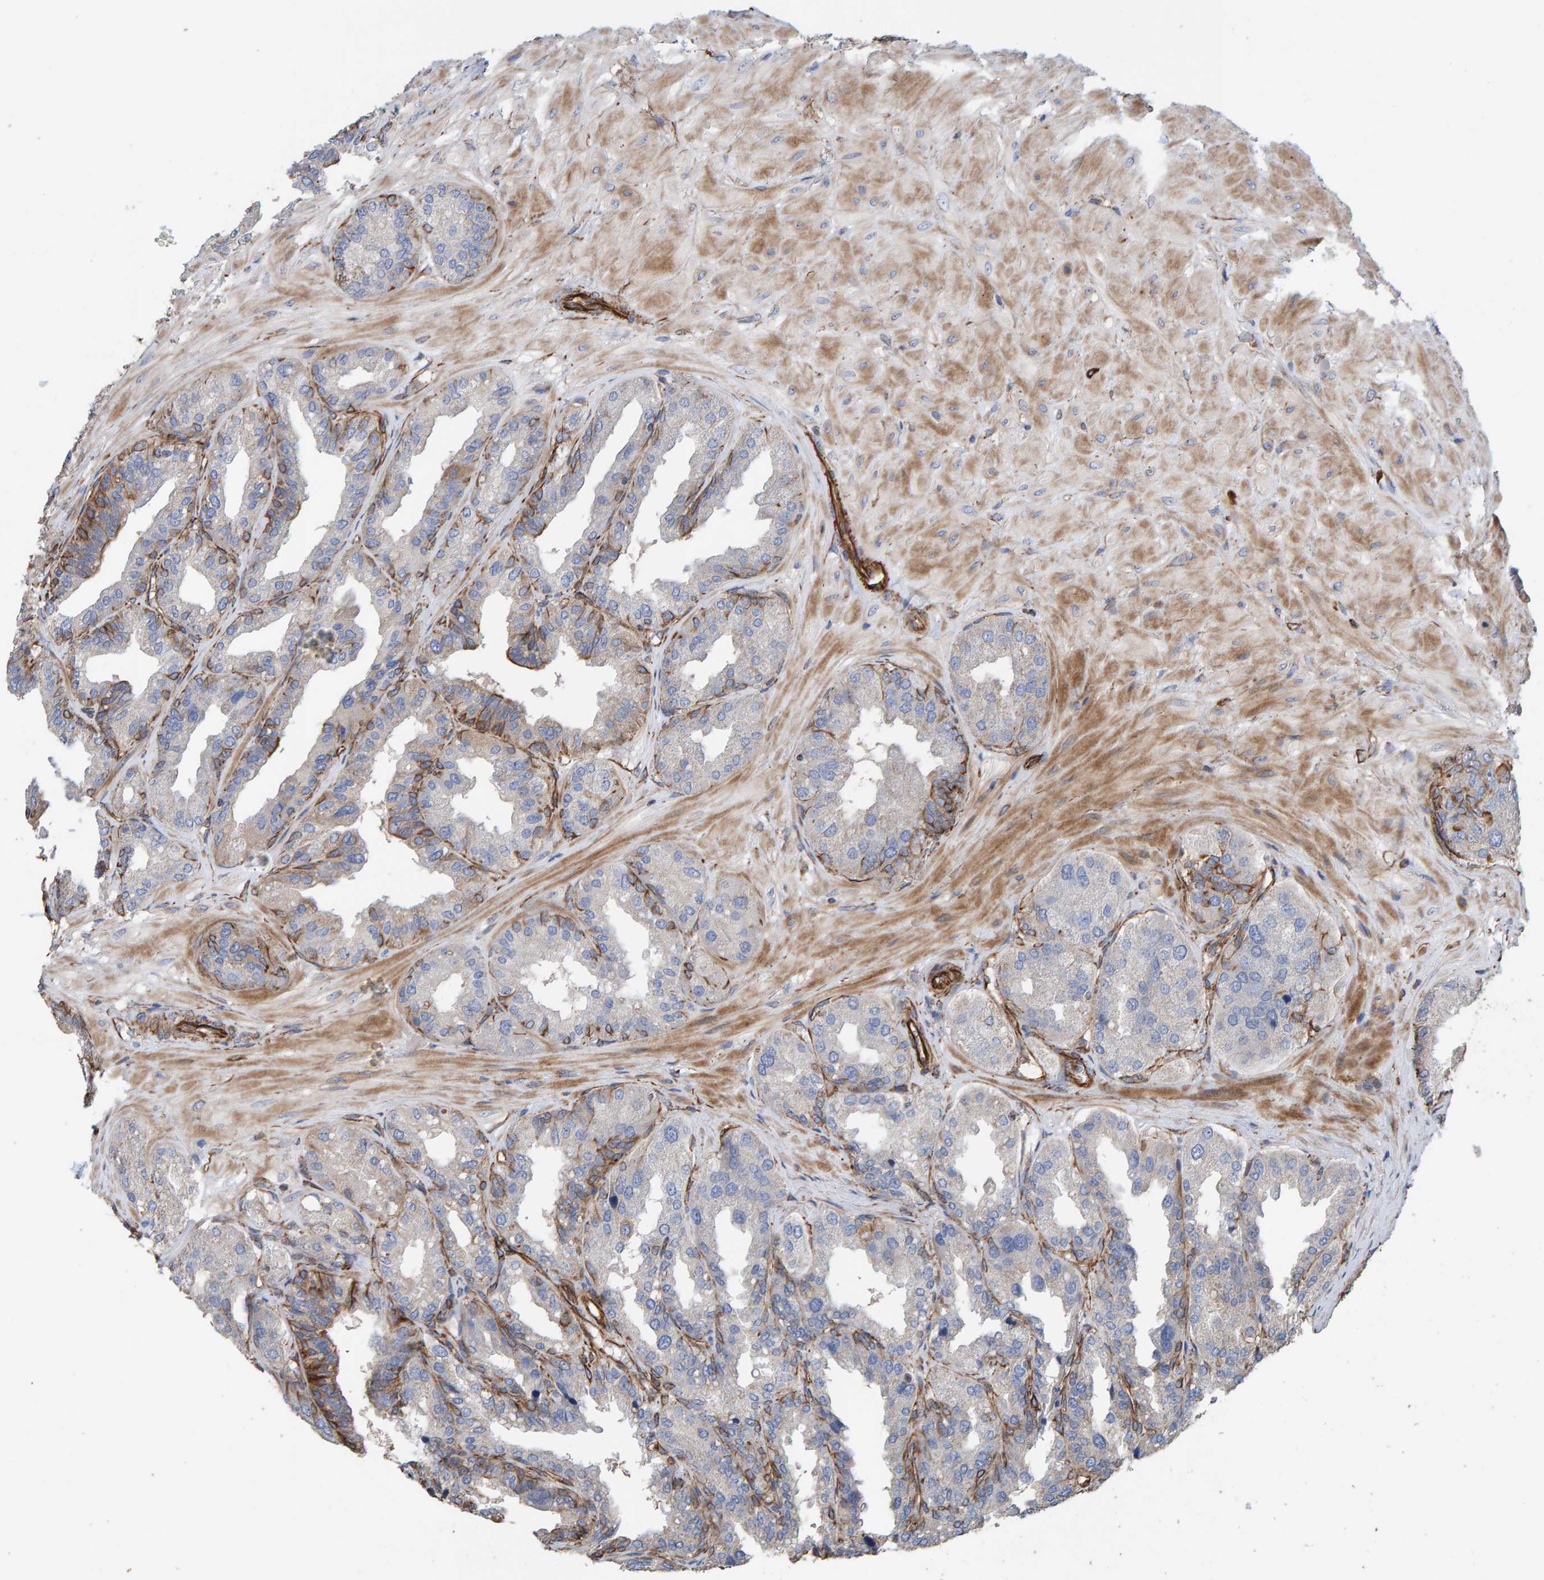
{"staining": {"intensity": "moderate", "quantity": "<25%", "location": "cytoplasmic/membranous"}, "tissue": "seminal vesicle", "cell_type": "Glandular cells", "image_type": "normal", "snomed": [{"axis": "morphology", "description": "Normal tissue, NOS"}, {"axis": "topography", "description": "Prostate"}, {"axis": "topography", "description": "Seminal veicle"}], "caption": "This is an image of immunohistochemistry (IHC) staining of unremarkable seminal vesicle, which shows moderate positivity in the cytoplasmic/membranous of glandular cells.", "gene": "ZNF347", "patient": {"sex": "male", "age": 51}}